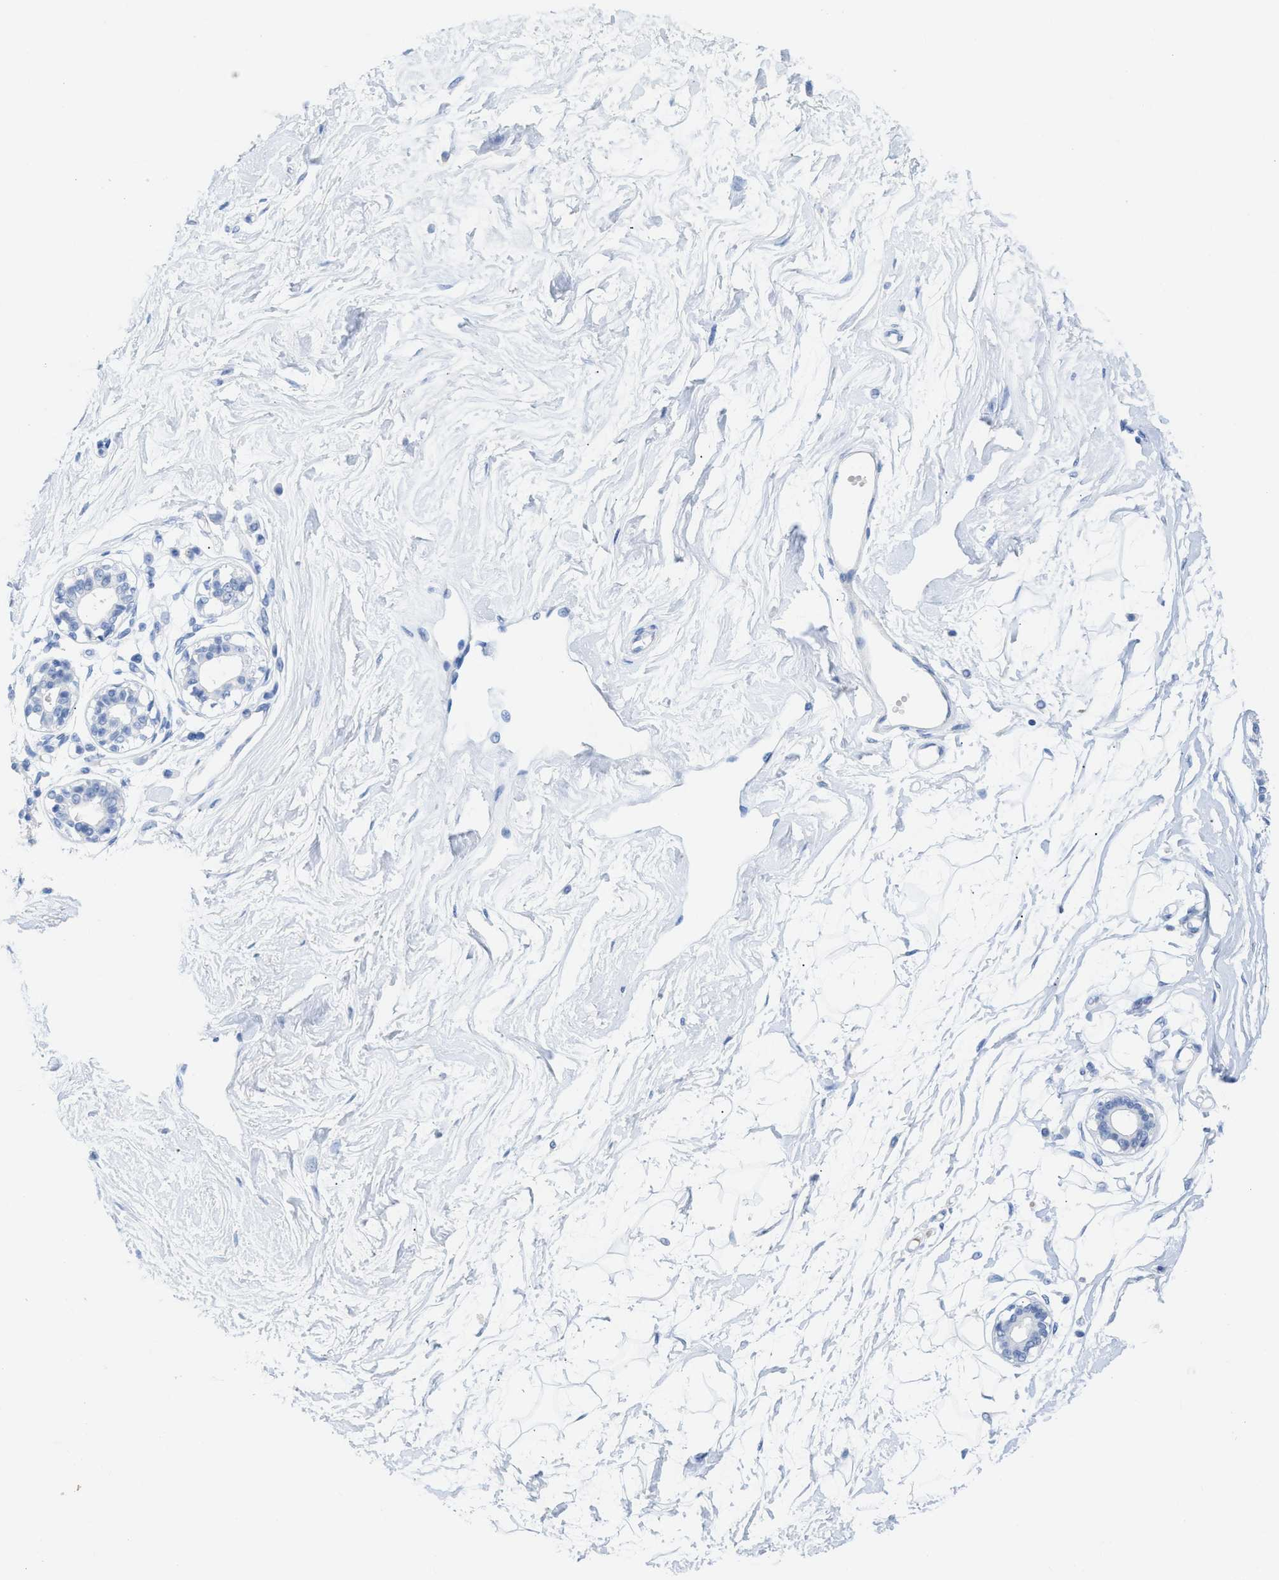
{"staining": {"intensity": "negative", "quantity": "none", "location": "none"}, "tissue": "breast", "cell_type": "Adipocytes", "image_type": "normal", "snomed": [{"axis": "morphology", "description": "Normal tissue, NOS"}, {"axis": "topography", "description": "Breast"}], "caption": "This photomicrograph is of normal breast stained with immunohistochemistry (IHC) to label a protein in brown with the nuclei are counter-stained blue. There is no expression in adipocytes.", "gene": "ANKFN1", "patient": {"sex": "female", "age": 45}}